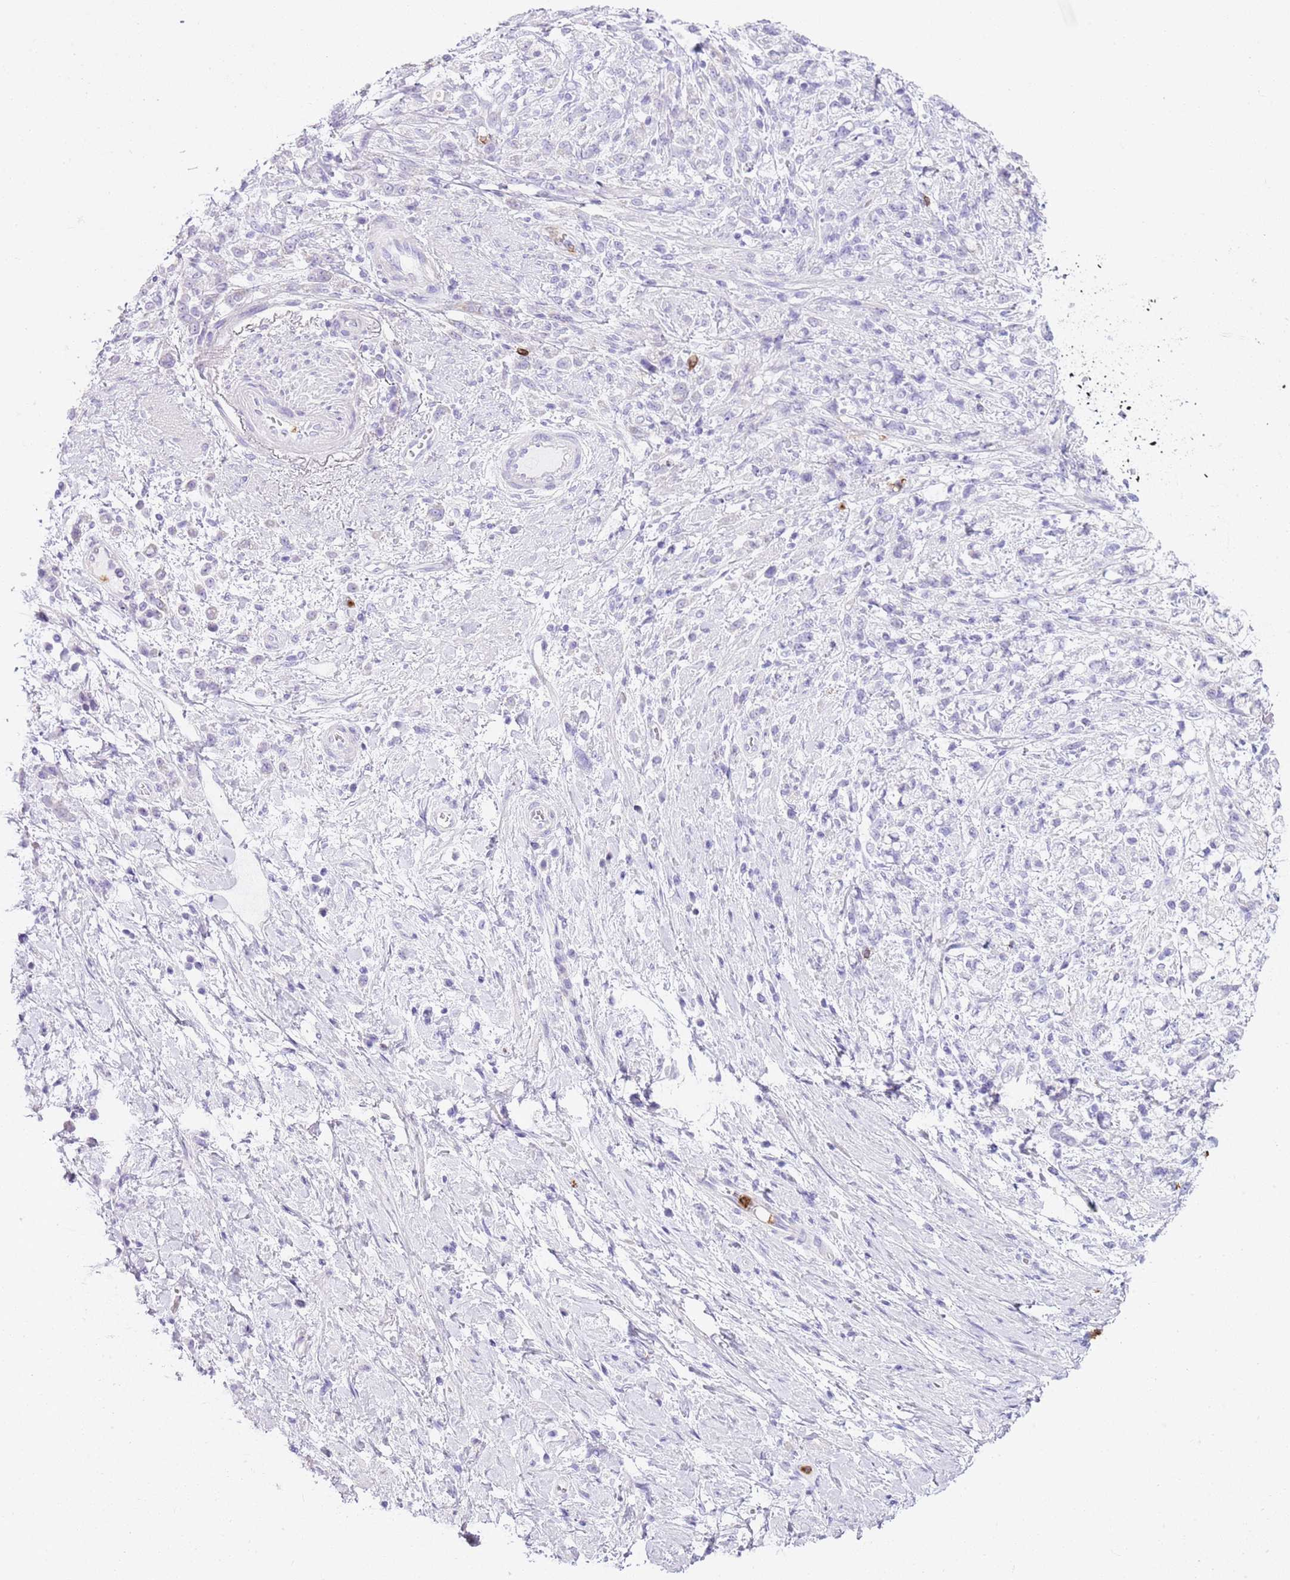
{"staining": {"intensity": "negative", "quantity": "none", "location": "none"}, "tissue": "stomach cancer", "cell_type": "Tumor cells", "image_type": "cancer", "snomed": [{"axis": "morphology", "description": "Adenocarcinoma, NOS"}, {"axis": "topography", "description": "Stomach"}], "caption": "There is no significant staining in tumor cells of stomach cancer (adenocarcinoma). (Brightfield microscopy of DAB (3,3'-diaminobenzidine) immunohistochemistry (IHC) at high magnification).", "gene": "CD177", "patient": {"sex": "female", "age": 60}}